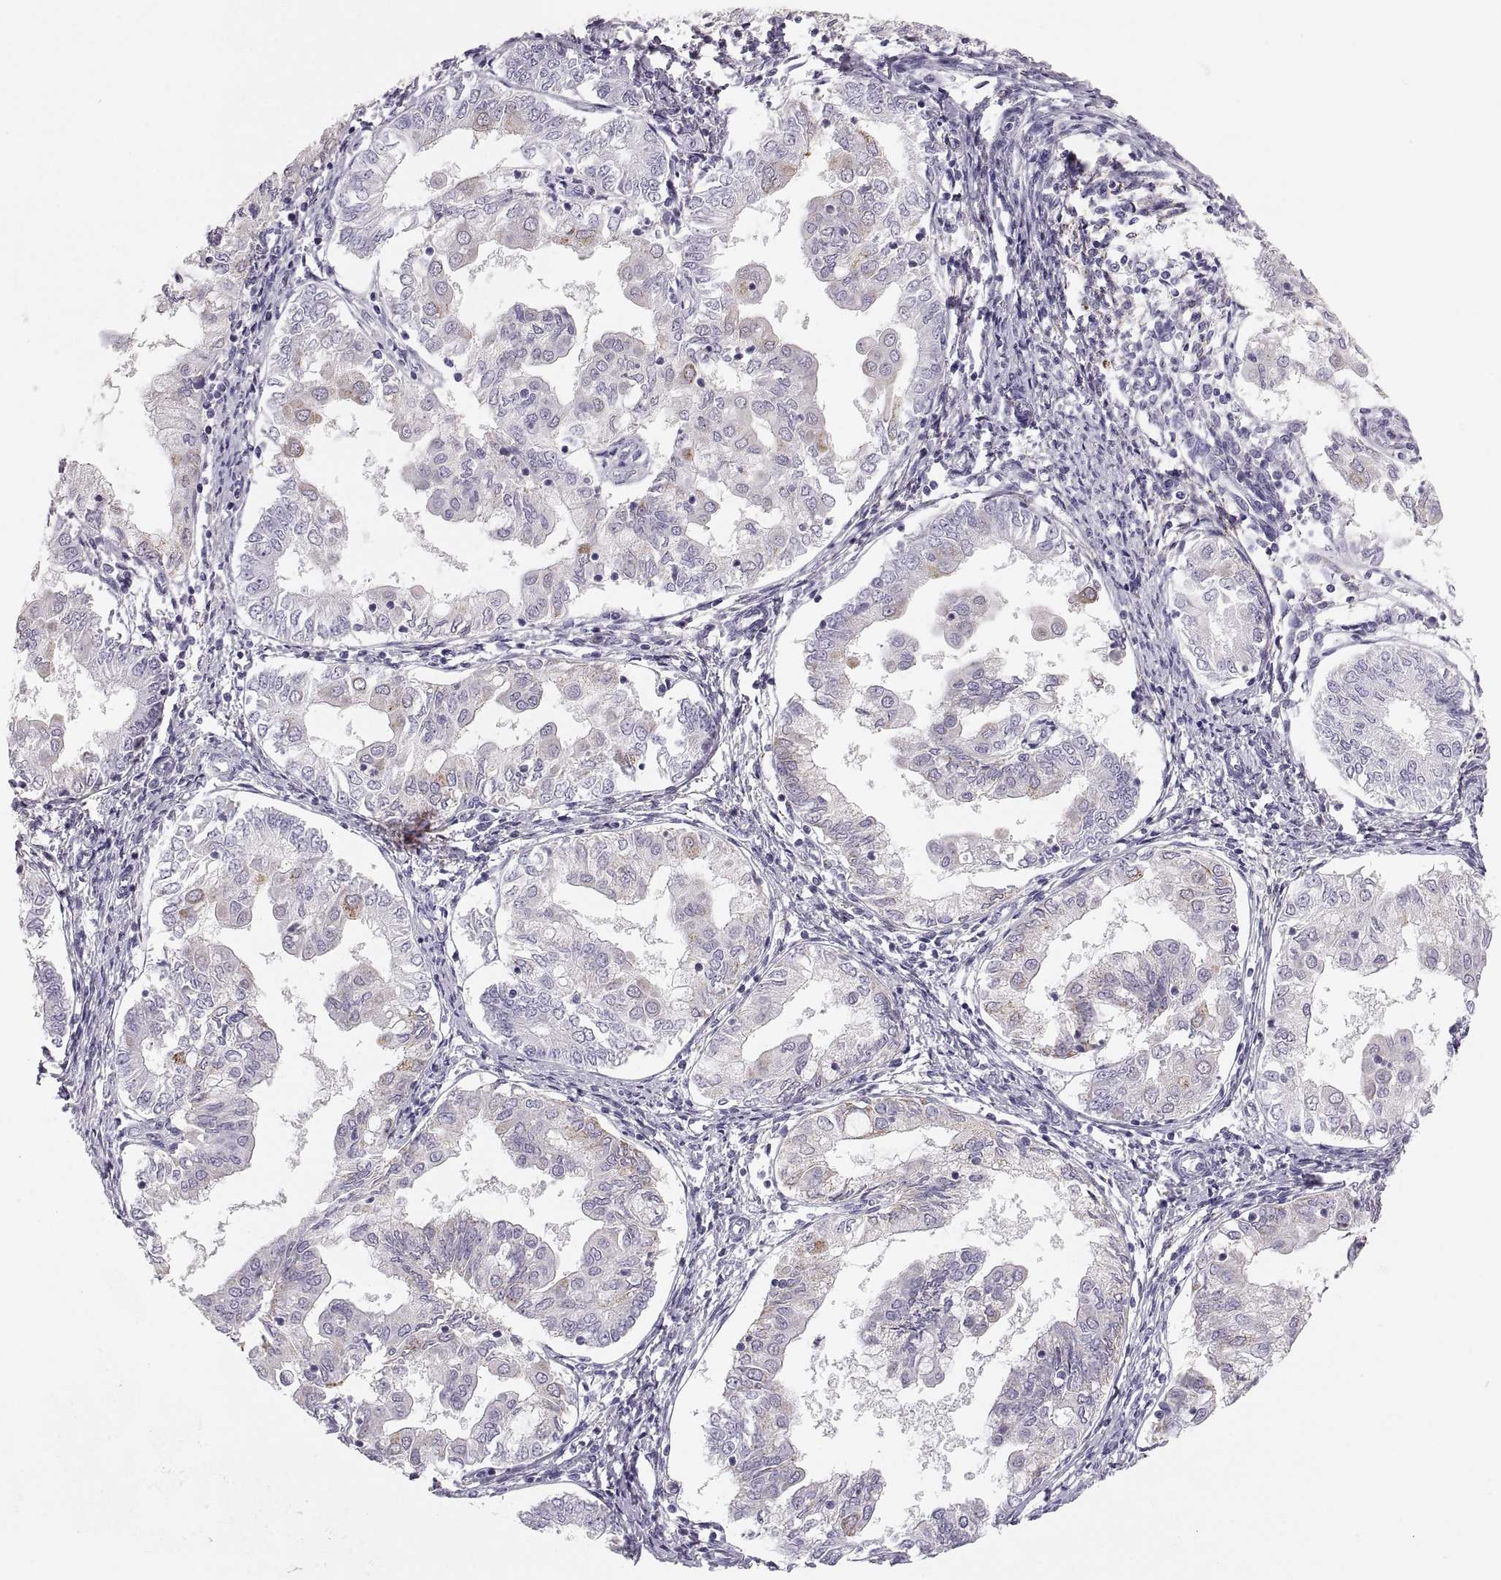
{"staining": {"intensity": "negative", "quantity": "none", "location": "none"}, "tissue": "endometrial cancer", "cell_type": "Tumor cells", "image_type": "cancer", "snomed": [{"axis": "morphology", "description": "Adenocarcinoma, NOS"}, {"axis": "topography", "description": "Endometrium"}], "caption": "Tumor cells show no significant protein staining in adenocarcinoma (endometrial).", "gene": "COL9A3", "patient": {"sex": "female", "age": 68}}